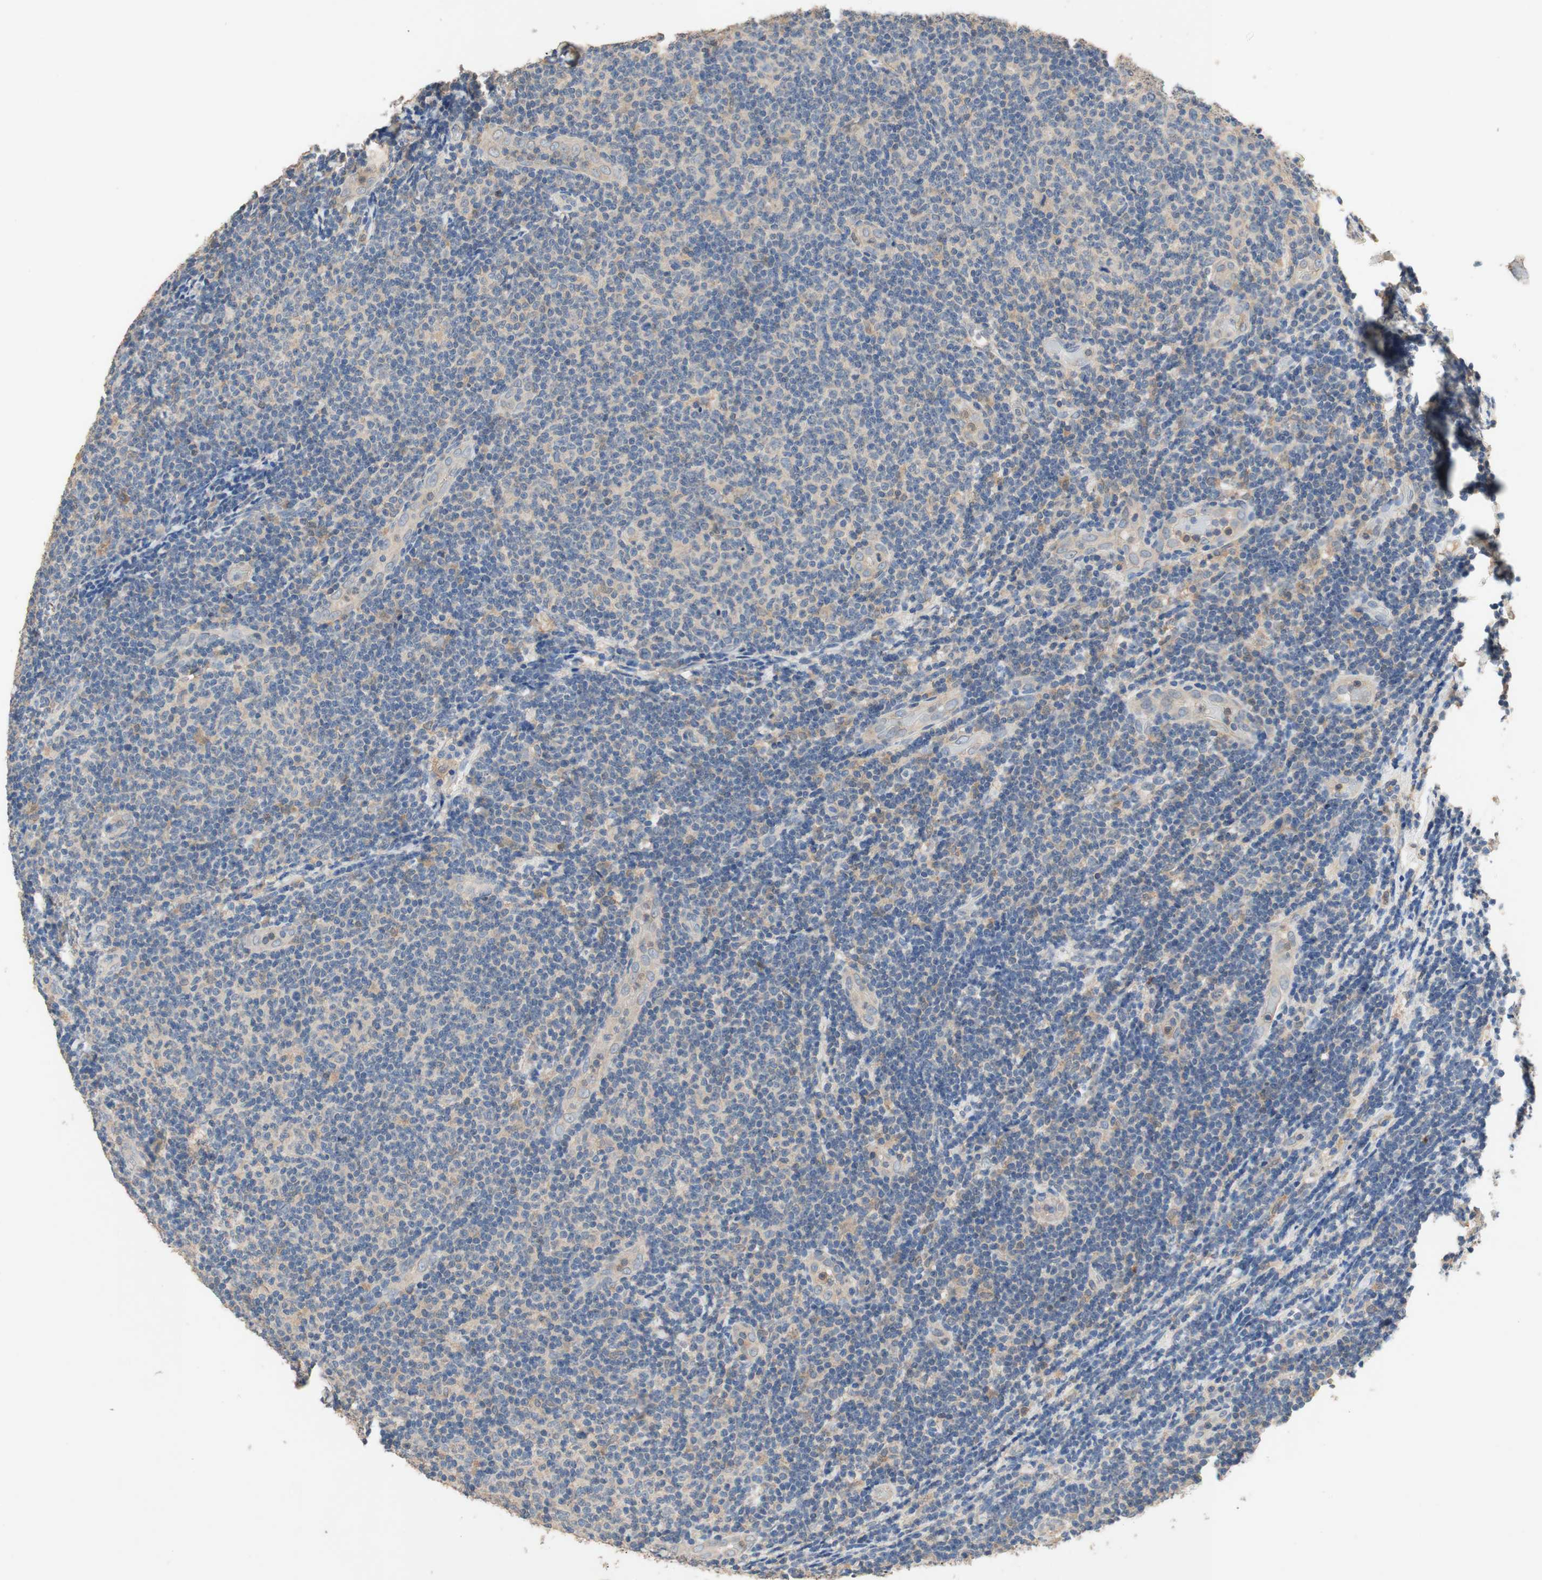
{"staining": {"intensity": "weak", "quantity": "<25%", "location": "cytoplasmic/membranous"}, "tissue": "lymphoma", "cell_type": "Tumor cells", "image_type": "cancer", "snomed": [{"axis": "morphology", "description": "Malignant lymphoma, non-Hodgkin's type, Low grade"}, {"axis": "topography", "description": "Lymph node"}], "caption": "The image demonstrates no staining of tumor cells in lymphoma.", "gene": "ADAP1", "patient": {"sex": "male", "age": 83}}